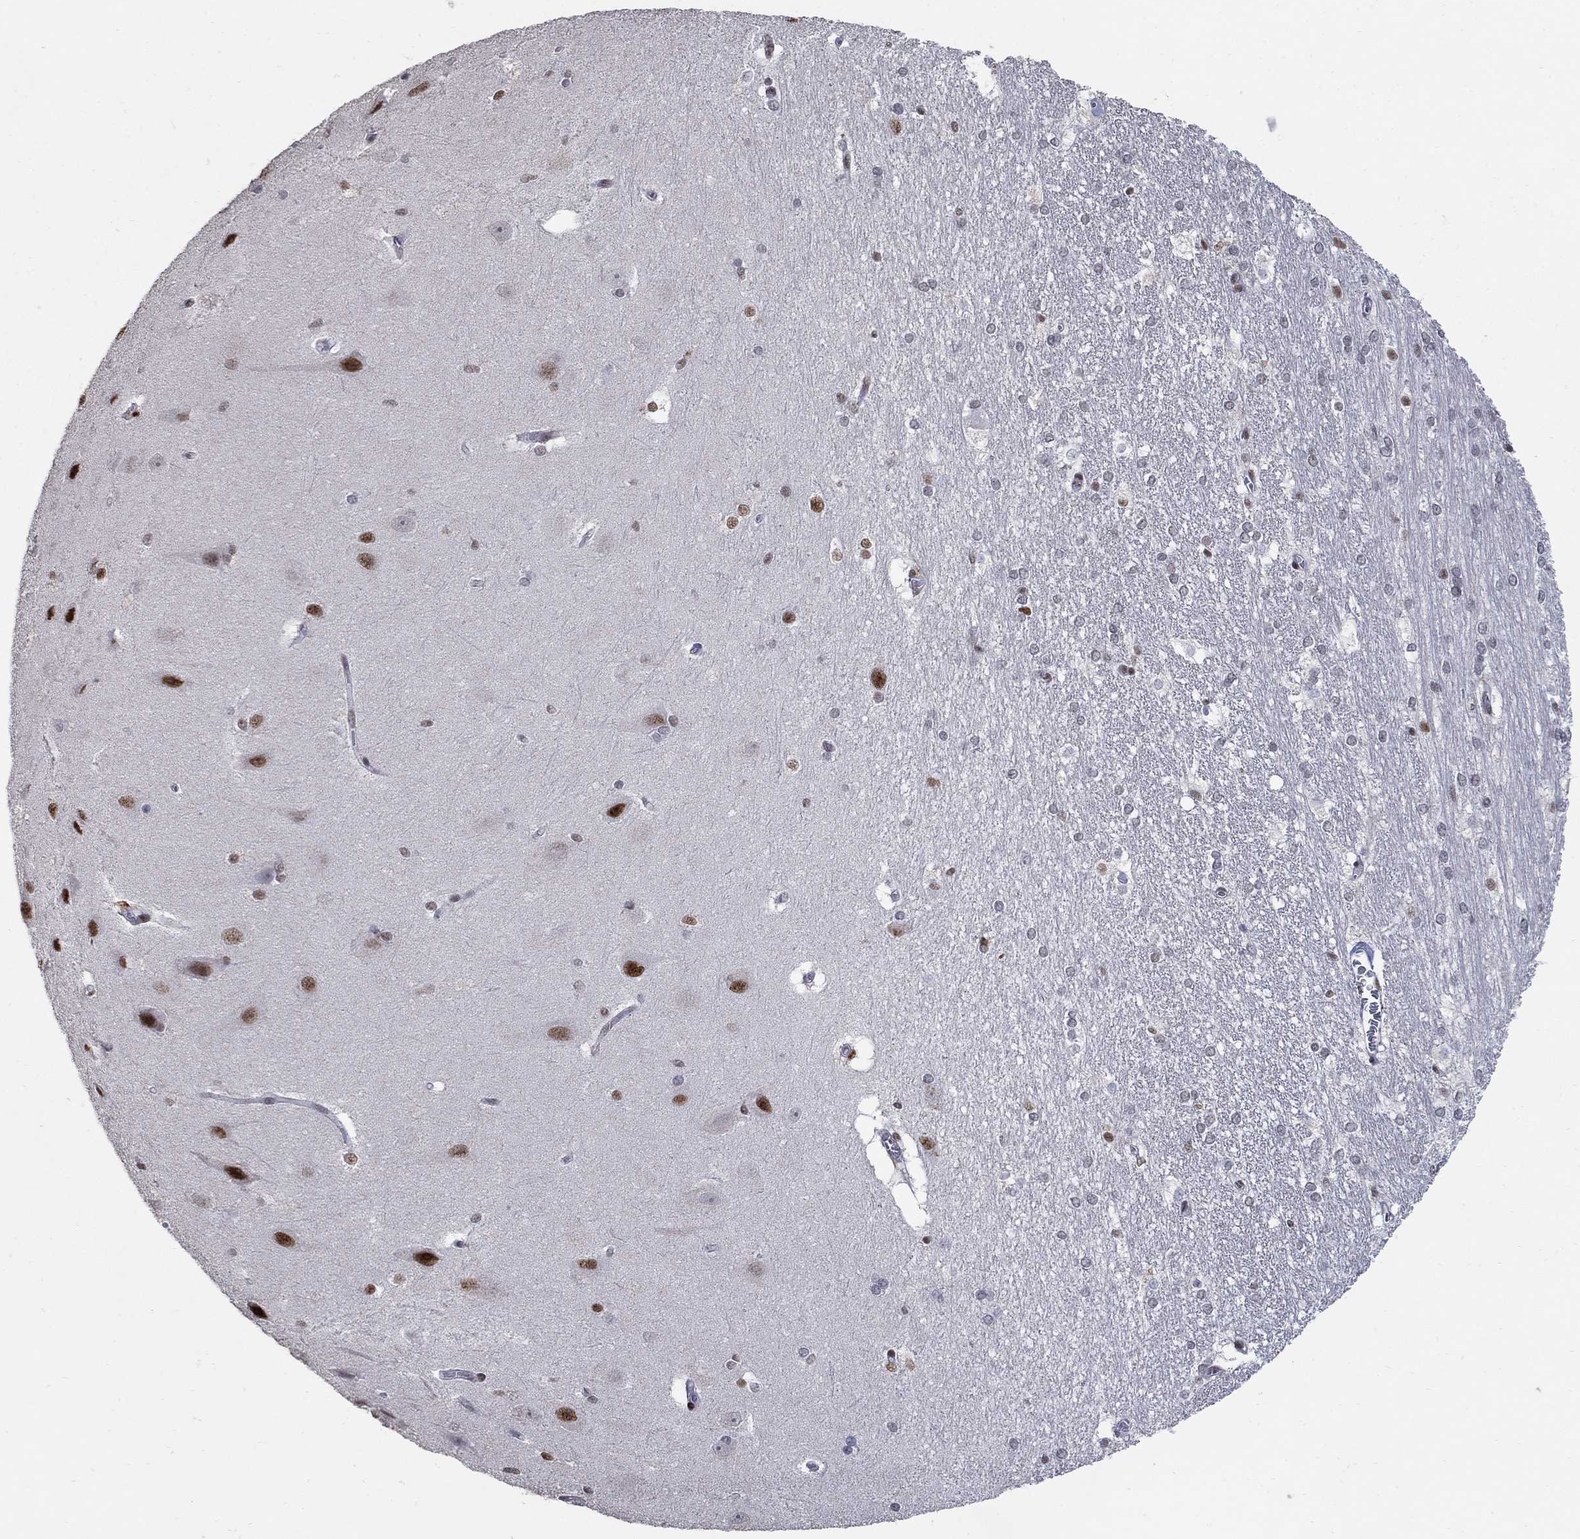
{"staining": {"intensity": "strong", "quantity": "<25%", "location": "nuclear"}, "tissue": "hippocampus", "cell_type": "Glial cells", "image_type": "normal", "snomed": [{"axis": "morphology", "description": "Normal tissue, NOS"}, {"axis": "topography", "description": "Cerebral cortex"}, {"axis": "topography", "description": "Hippocampus"}], "caption": "Glial cells reveal medium levels of strong nuclear positivity in about <25% of cells in normal hippocampus. (DAB (3,3'-diaminobenzidine) IHC with brightfield microscopy, high magnification).", "gene": "PNISR", "patient": {"sex": "female", "age": 19}}